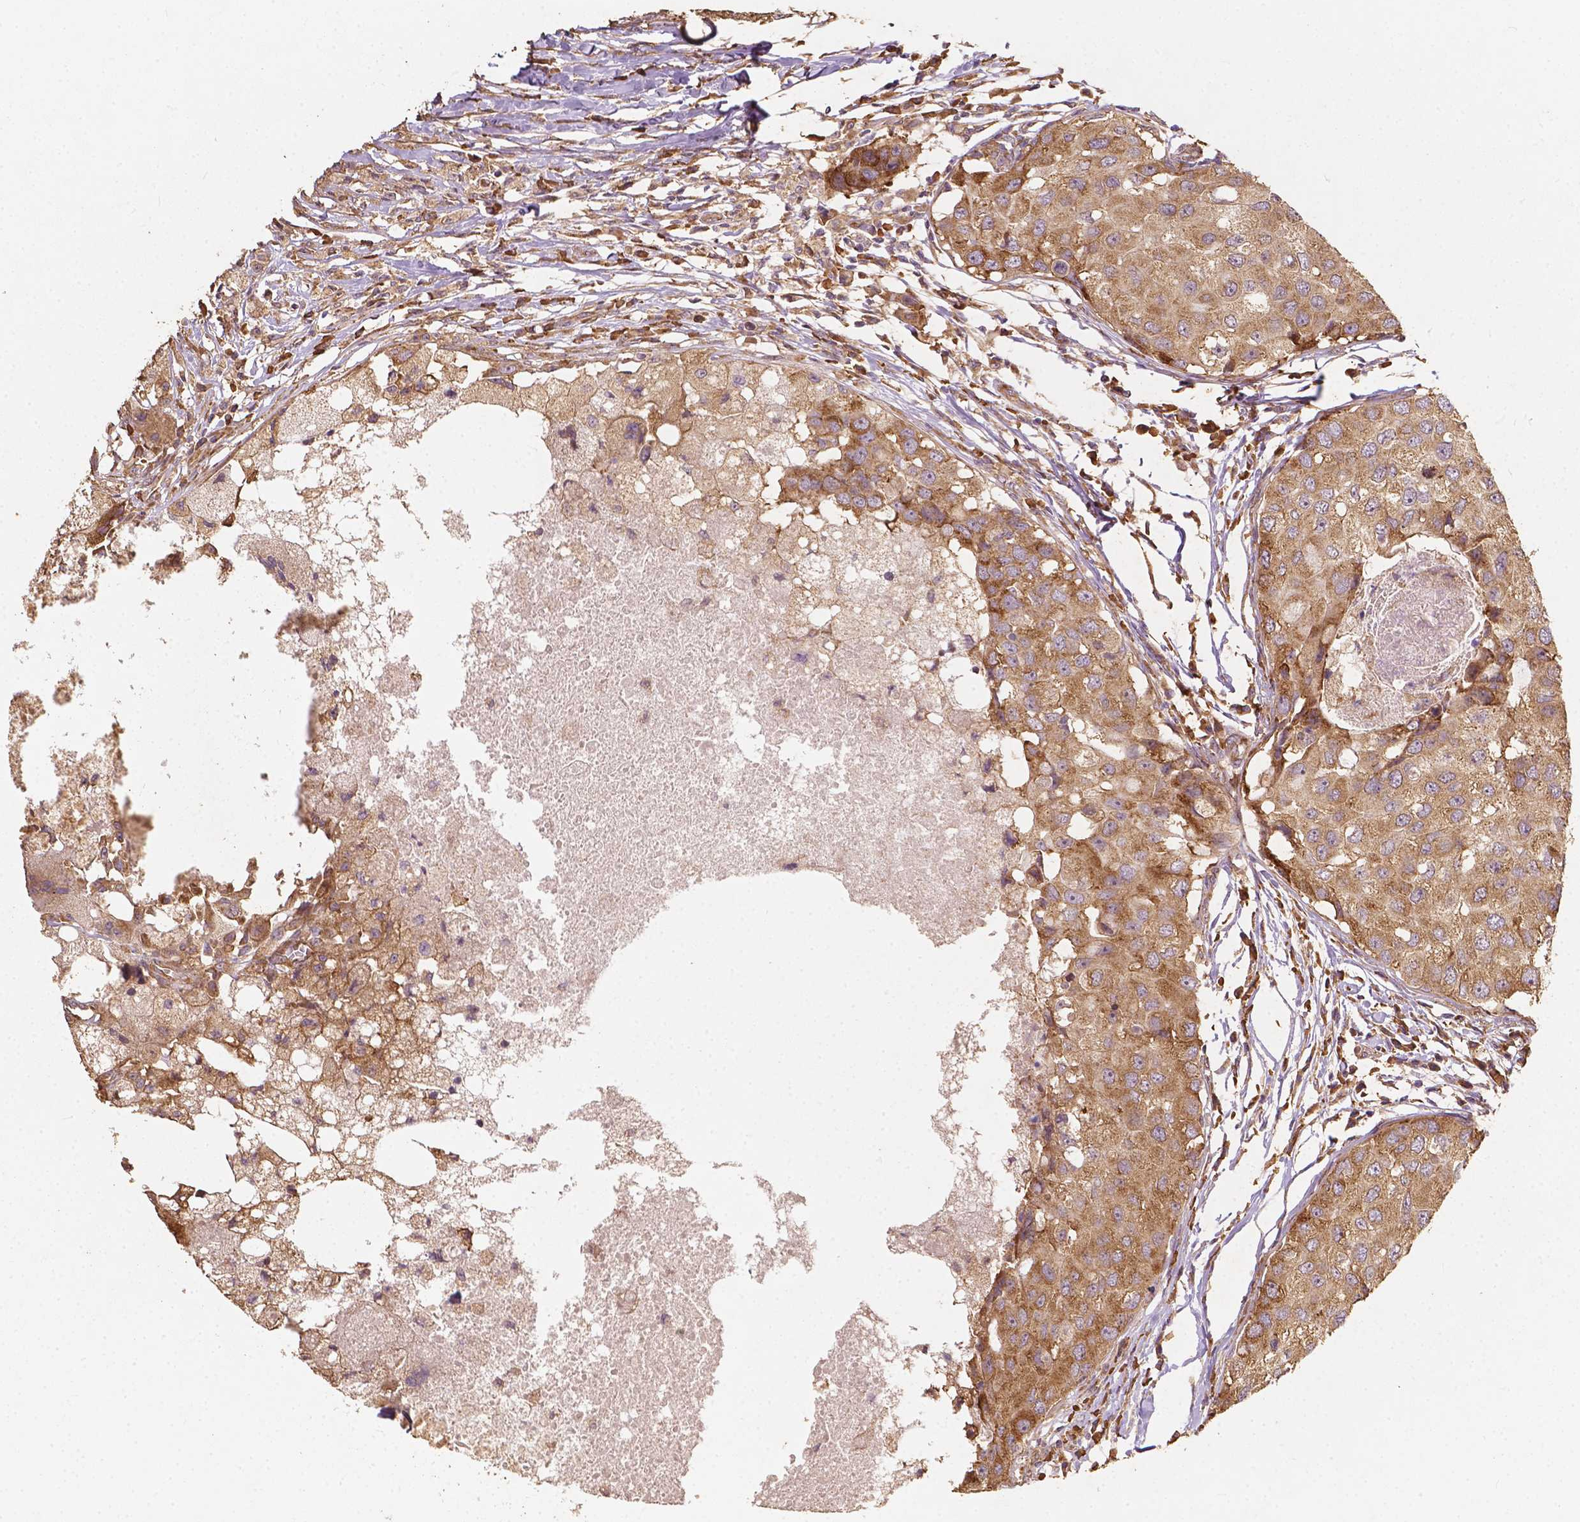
{"staining": {"intensity": "moderate", "quantity": ">75%", "location": "cytoplasmic/membranous"}, "tissue": "breast cancer", "cell_type": "Tumor cells", "image_type": "cancer", "snomed": [{"axis": "morphology", "description": "Duct carcinoma"}, {"axis": "topography", "description": "Breast"}], "caption": "DAB (3,3'-diaminobenzidine) immunohistochemical staining of human breast cancer exhibits moderate cytoplasmic/membranous protein staining in about >75% of tumor cells.", "gene": "G3BP1", "patient": {"sex": "female", "age": 27}}